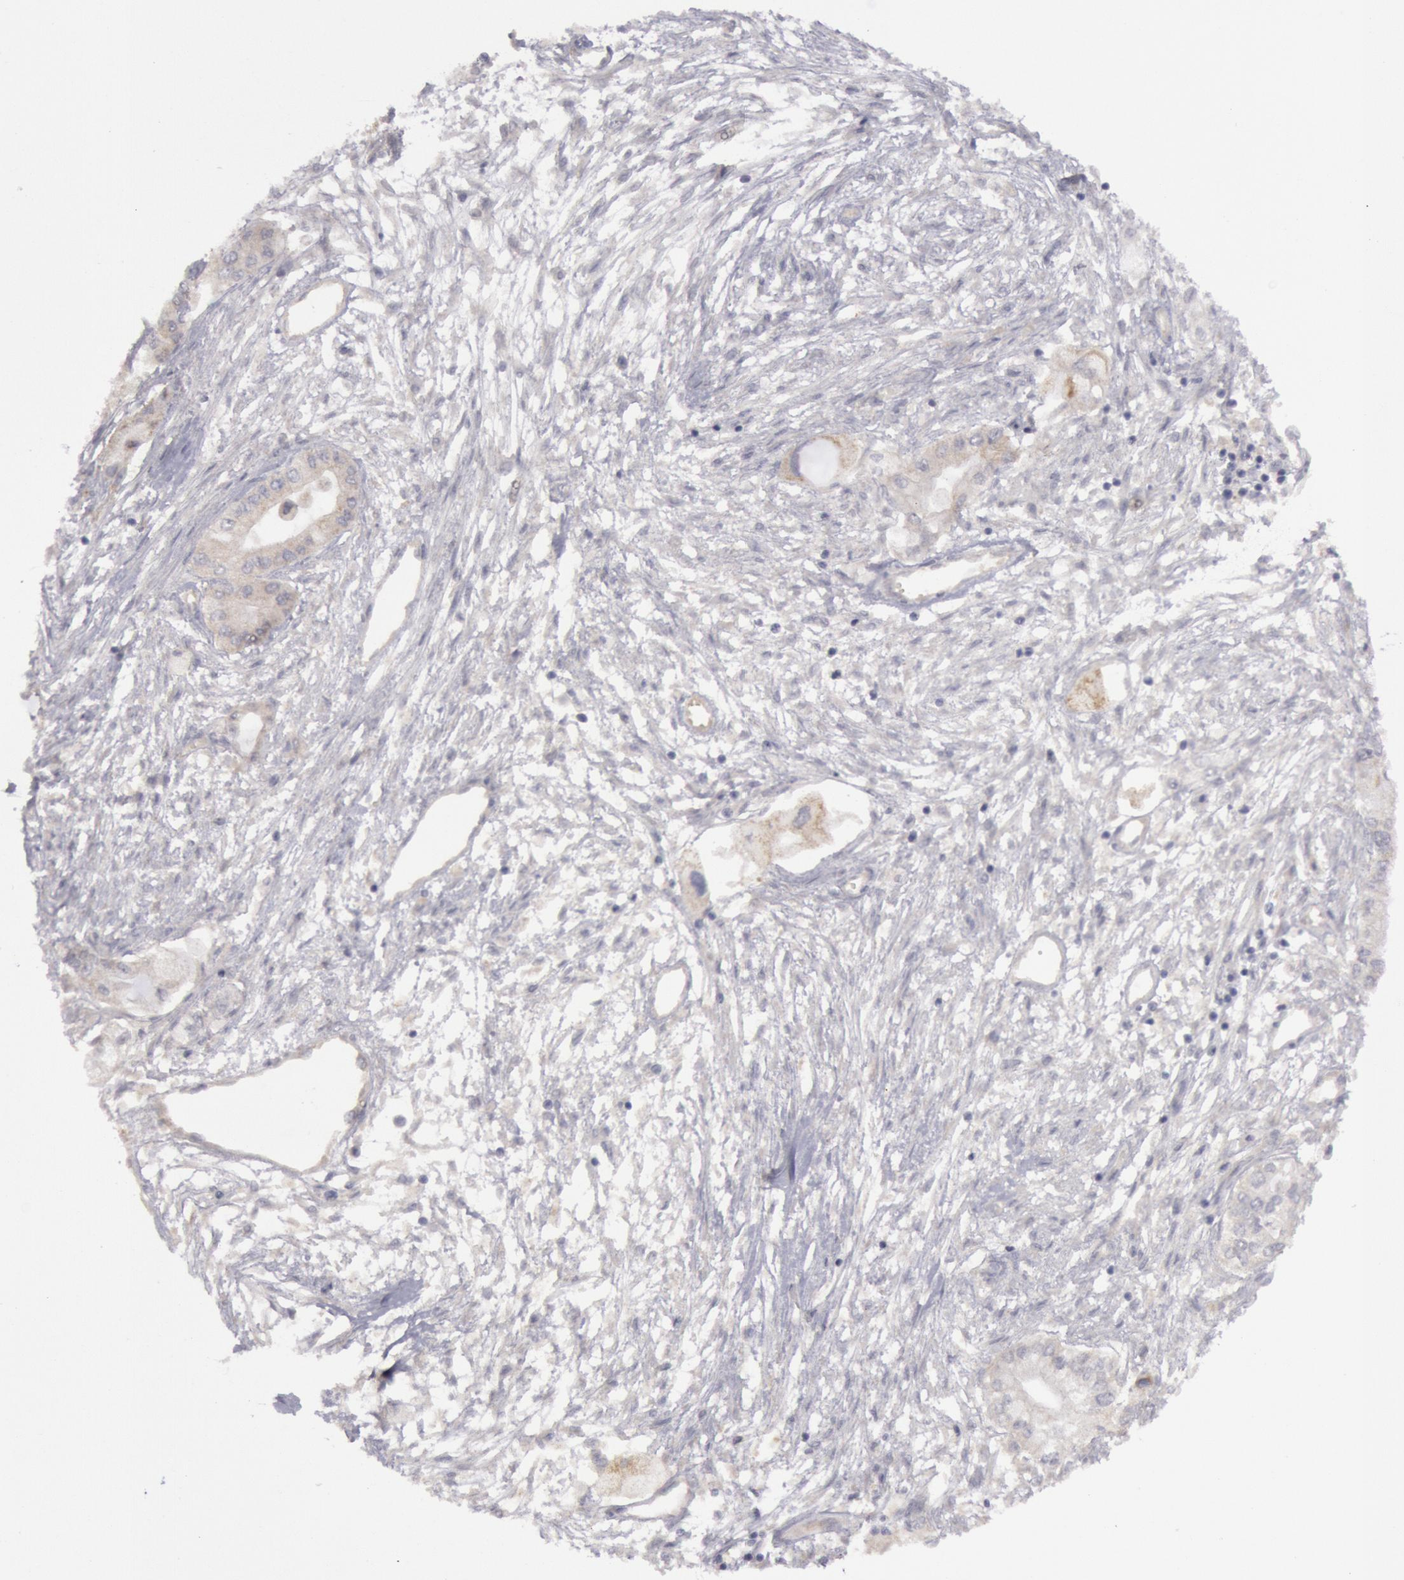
{"staining": {"intensity": "weak", "quantity": "<25%", "location": "cytoplasmic/membranous"}, "tissue": "pancreatic cancer", "cell_type": "Tumor cells", "image_type": "cancer", "snomed": [{"axis": "morphology", "description": "Adenocarcinoma, NOS"}, {"axis": "topography", "description": "Pancreas"}], "caption": "Pancreatic adenocarcinoma was stained to show a protein in brown. There is no significant staining in tumor cells.", "gene": "JOSD1", "patient": {"sex": "male", "age": 79}}